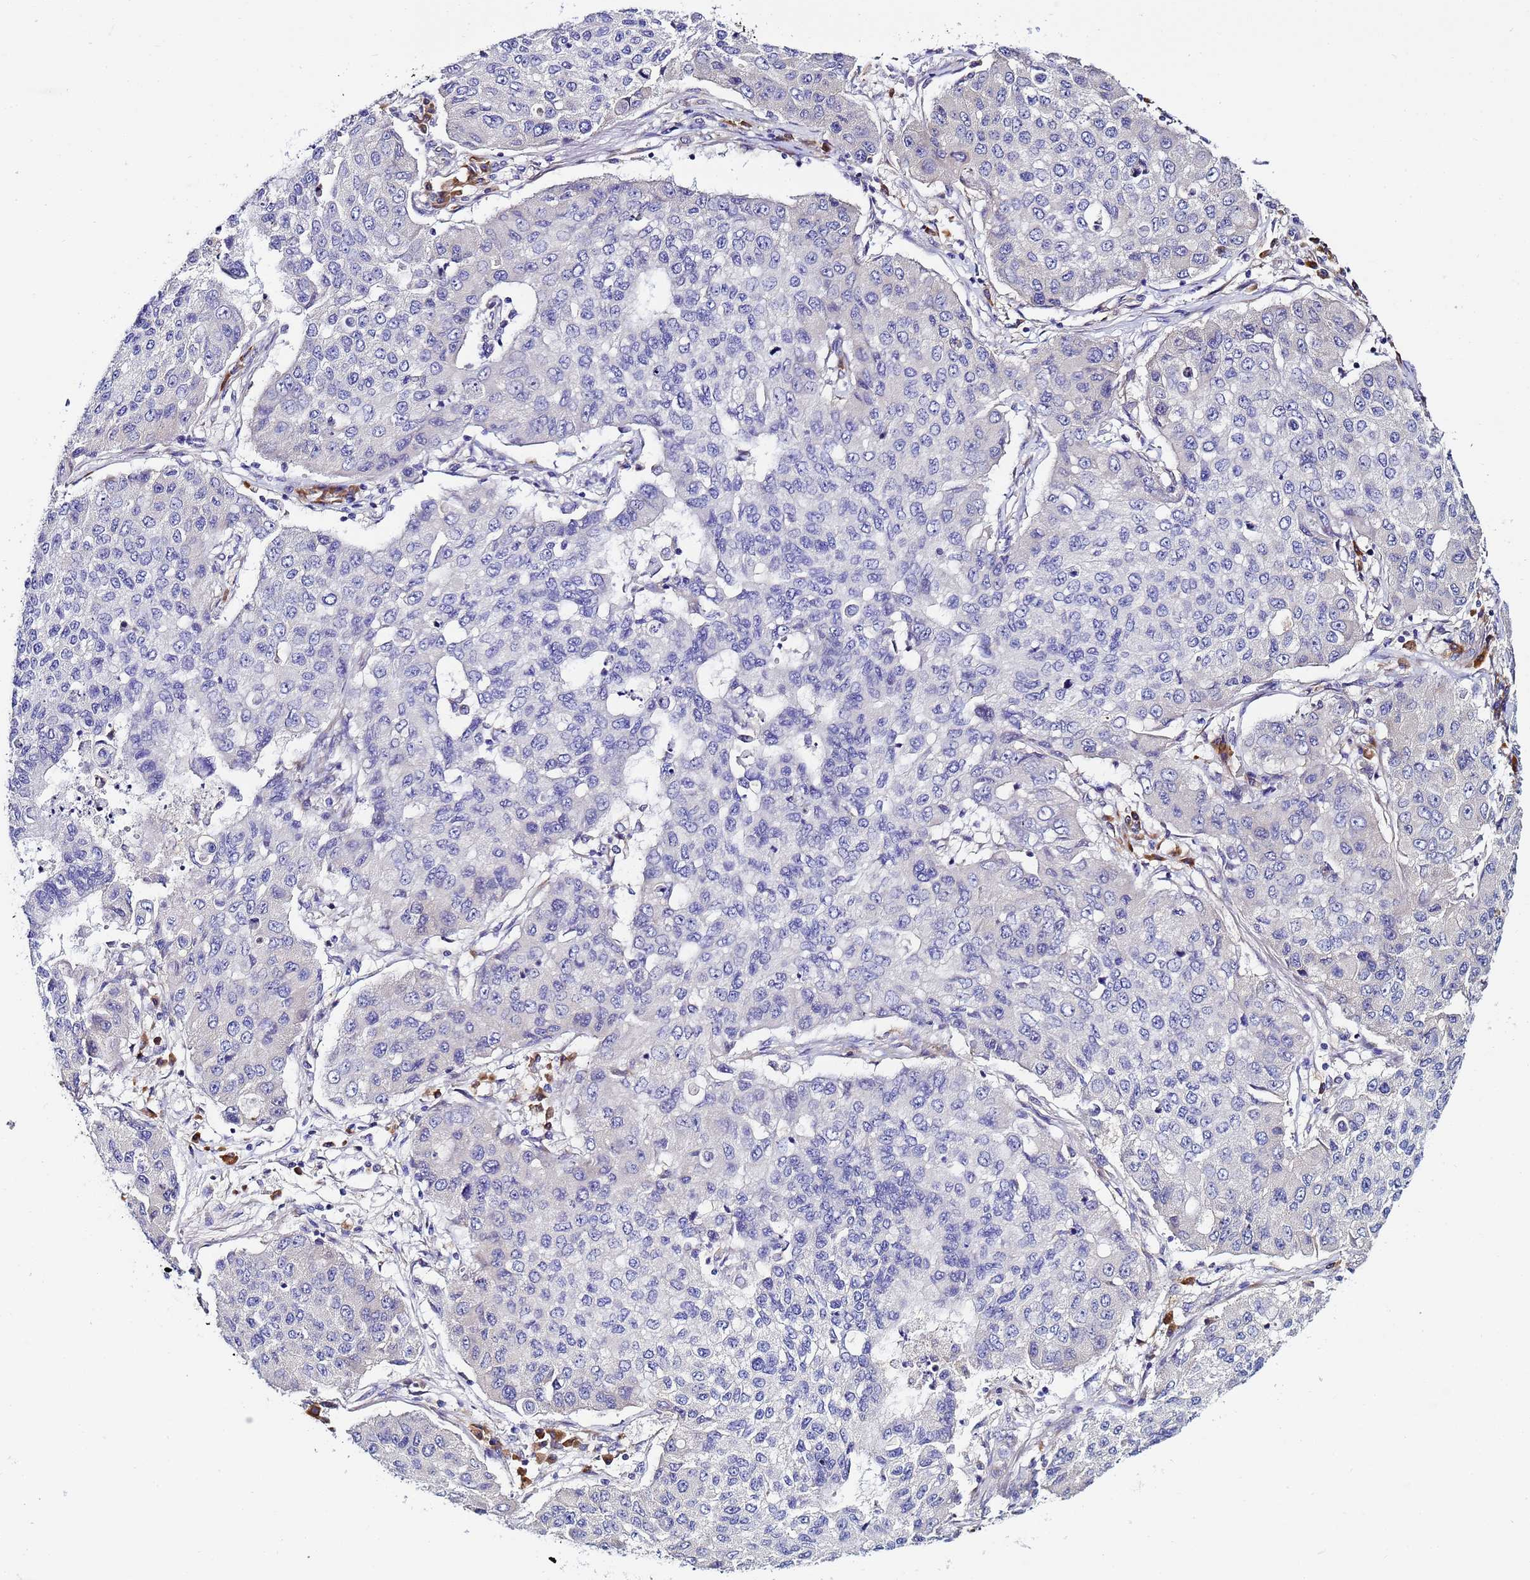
{"staining": {"intensity": "negative", "quantity": "none", "location": "none"}, "tissue": "lung cancer", "cell_type": "Tumor cells", "image_type": "cancer", "snomed": [{"axis": "morphology", "description": "Squamous cell carcinoma, NOS"}, {"axis": "topography", "description": "Lung"}], "caption": "Lung squamous cell carcinoma was stained to show a protein in brown. There is no significant staining in tumor cells.", "gene": "JRKL", "patient": {"sex": "male", "age": 74}}